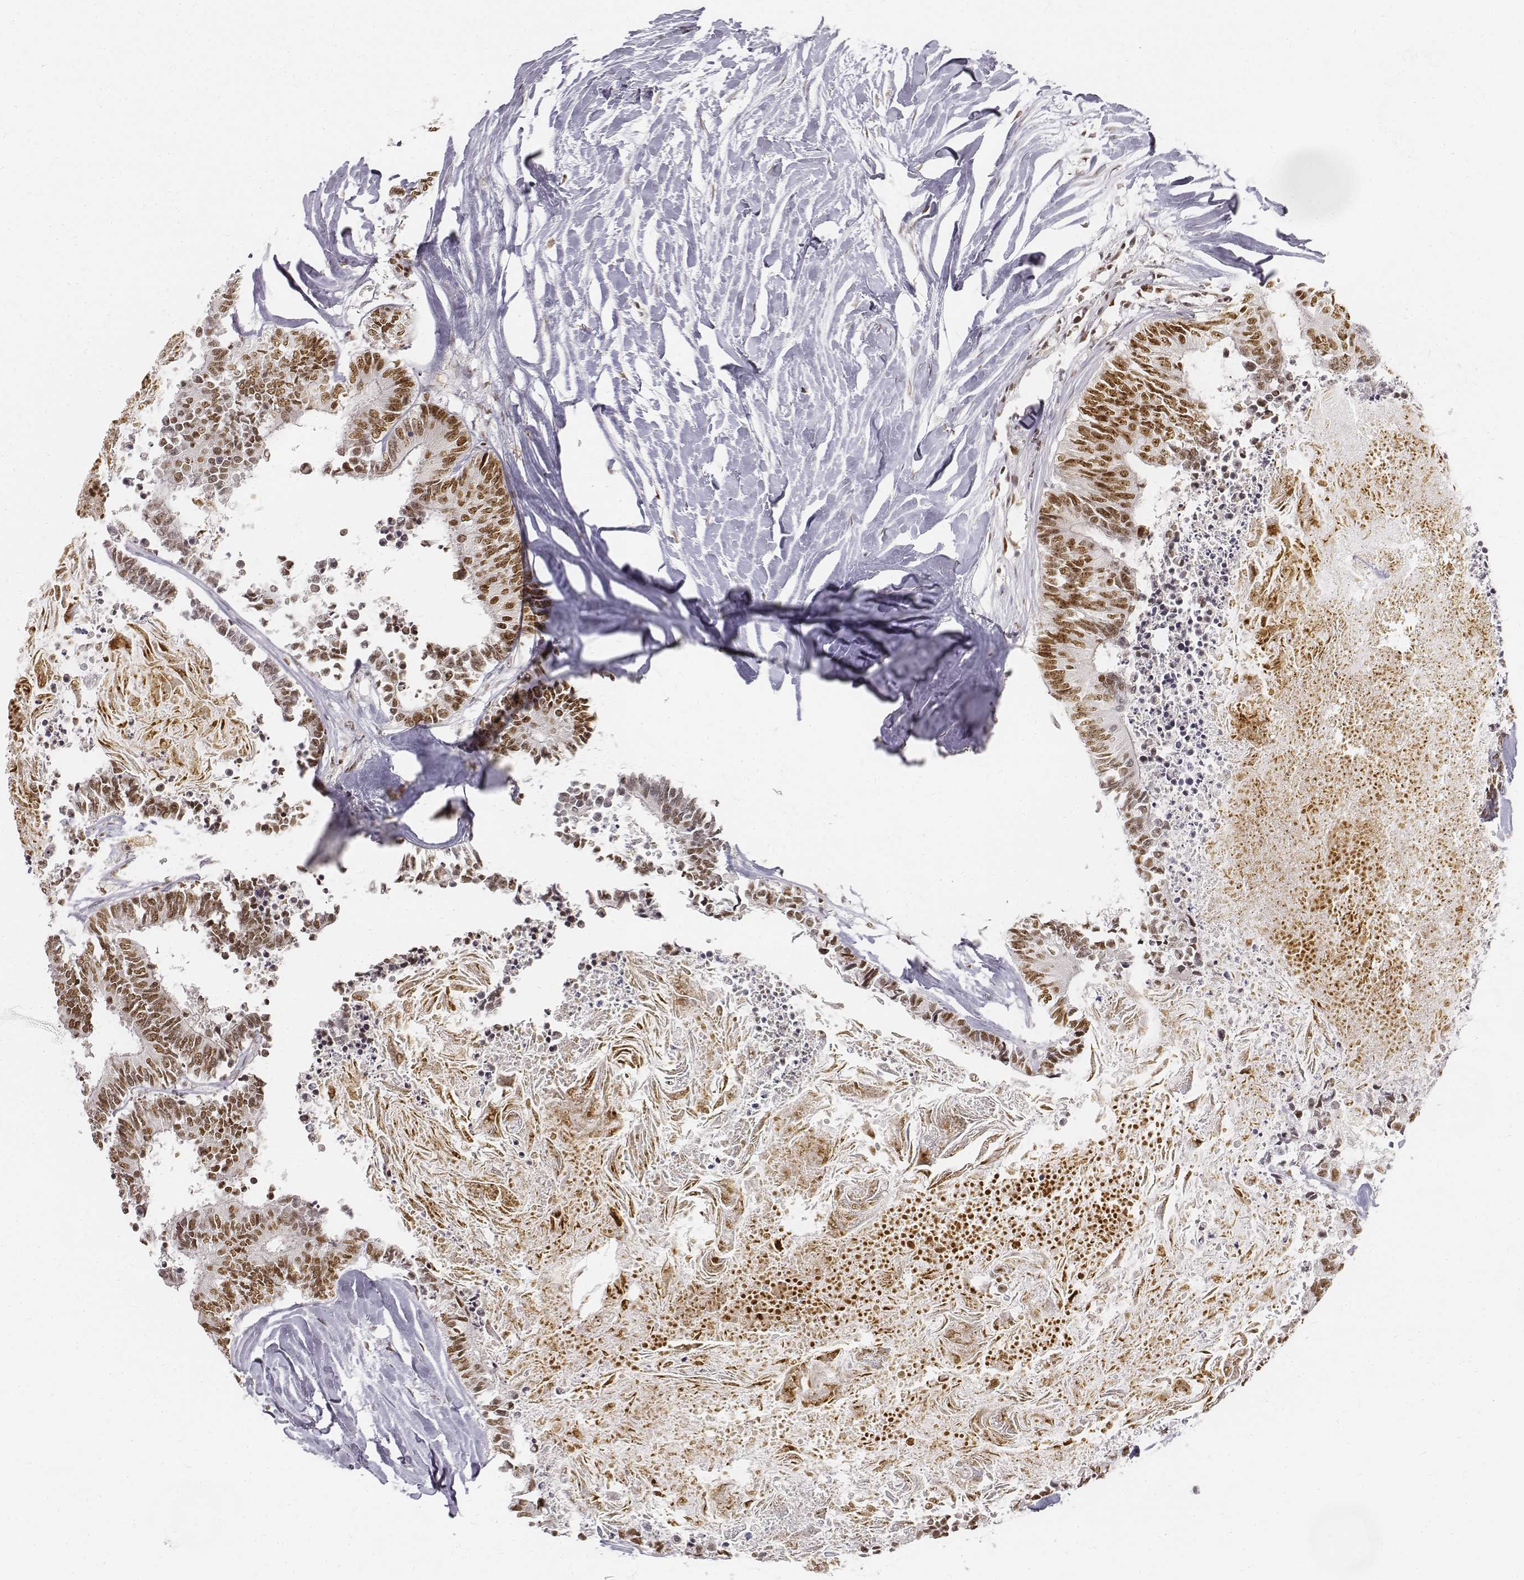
{"staining": {"intensity": "moderate", "quantity": ">75%", "location": "nuclear"}, "tissue": "colorectal cancer", "cell_type": "Tumor cells", "image_type": "cancer", "snomed": [{"axis": "morphology", "description": "Adenocarcinoma, NOS"}, {"axis": "topography", "description": "Colon"}, {"axis": "topography", "description": "Rectum"}], "caption": "Tumor cells show medium levels of moderate nuclear expression in about >75% of cells in human colorectal adenocarcinoma.", "gene": "PHF6", "patient": {"sex": "male", "age": 57}}